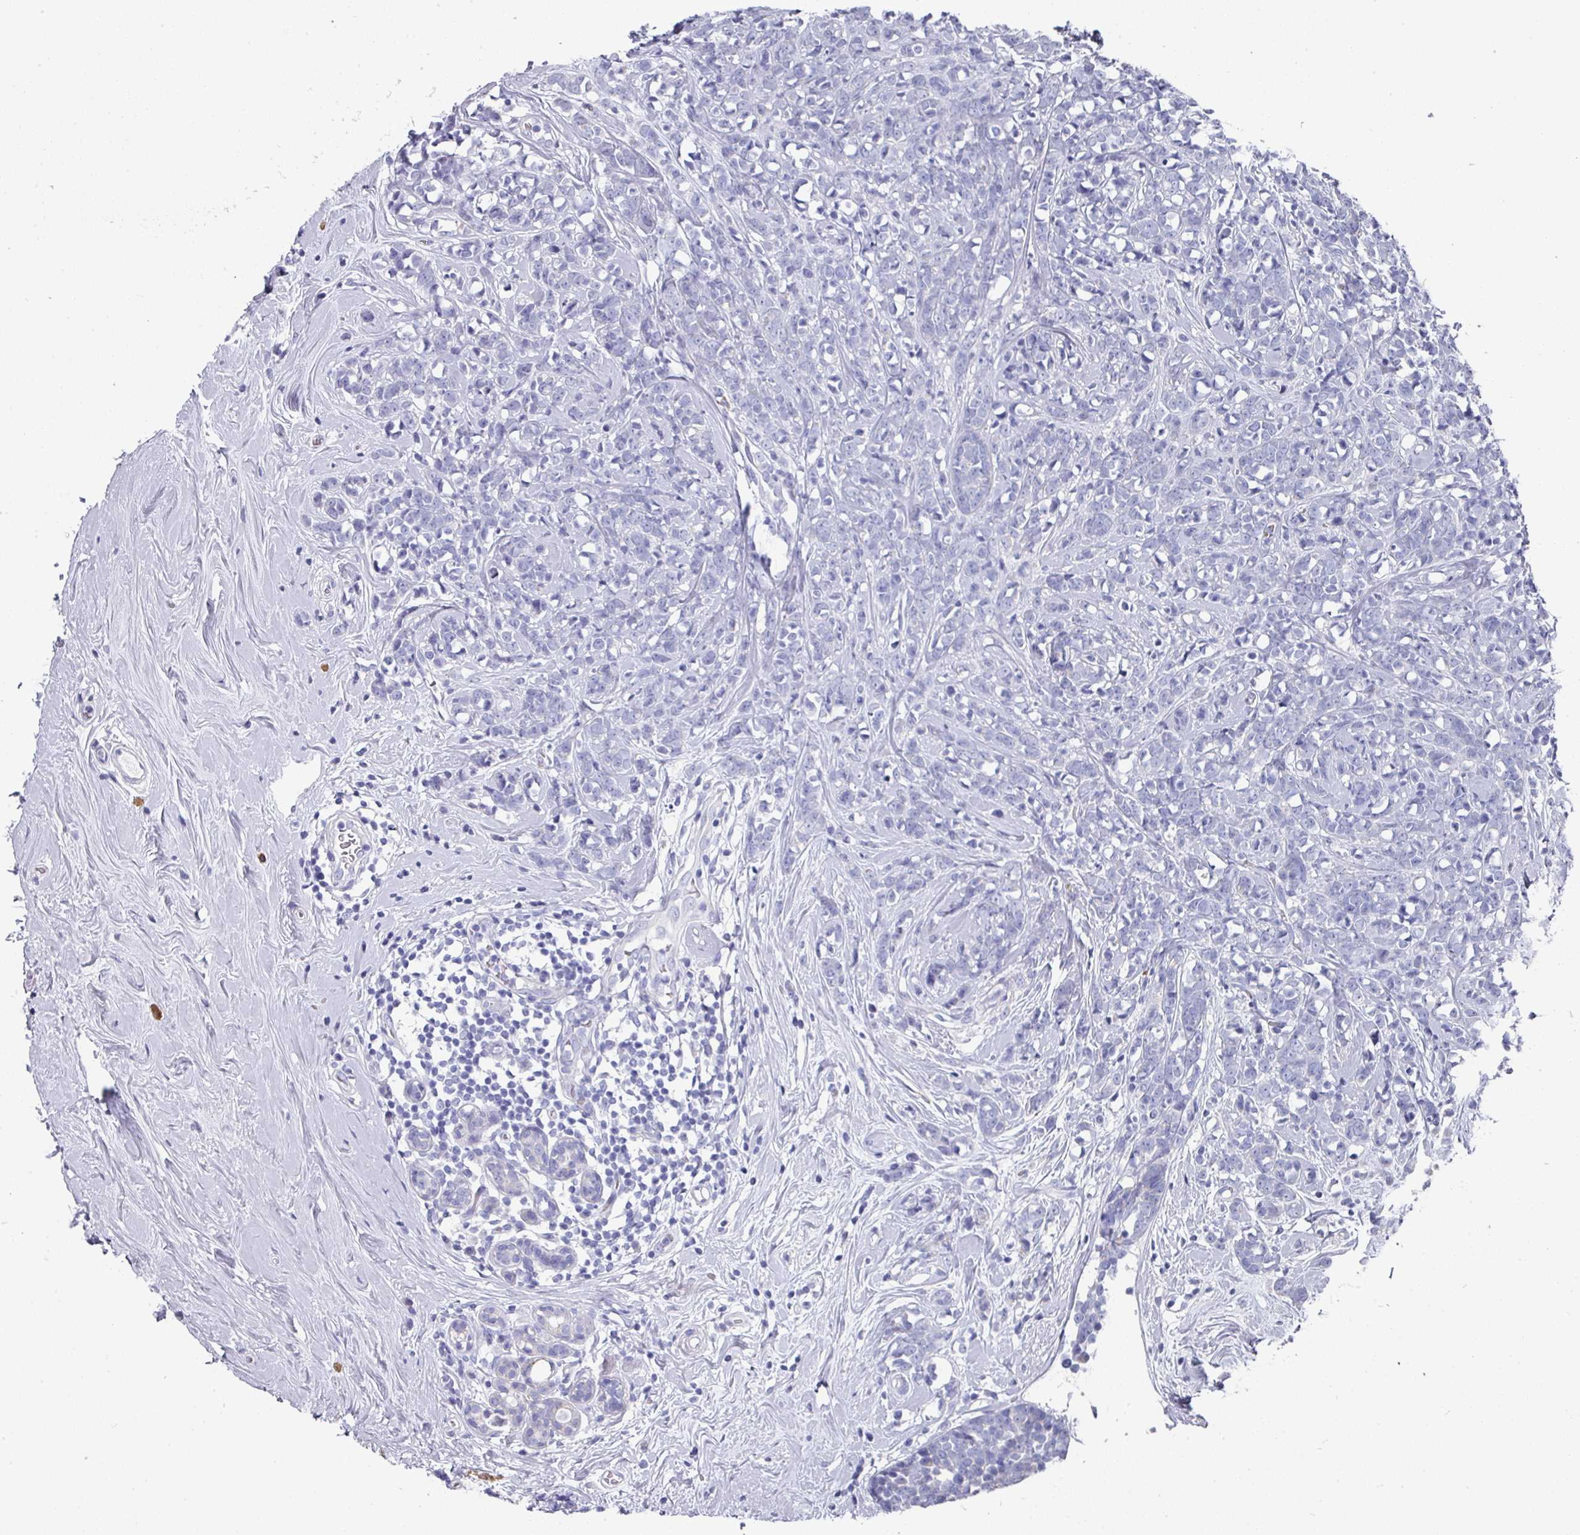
{"staining": {"intensity": "negative", "quantity": "none", "location": "none"}, "tissue": "breast cancer", "cell_type": "Tumor cells", "image_type": "cancer", "snomed": [{"axis": "morphology", "description": "Lobular carcinoma"}, {"axis": "topography", "description": "Breast"}], "caption": "This is an IHC photomicrograph of human breast cancer. There is no expression in tumor cells.", "gene": "SETBP1", "patient": {"sex": "female", "age": 58}}